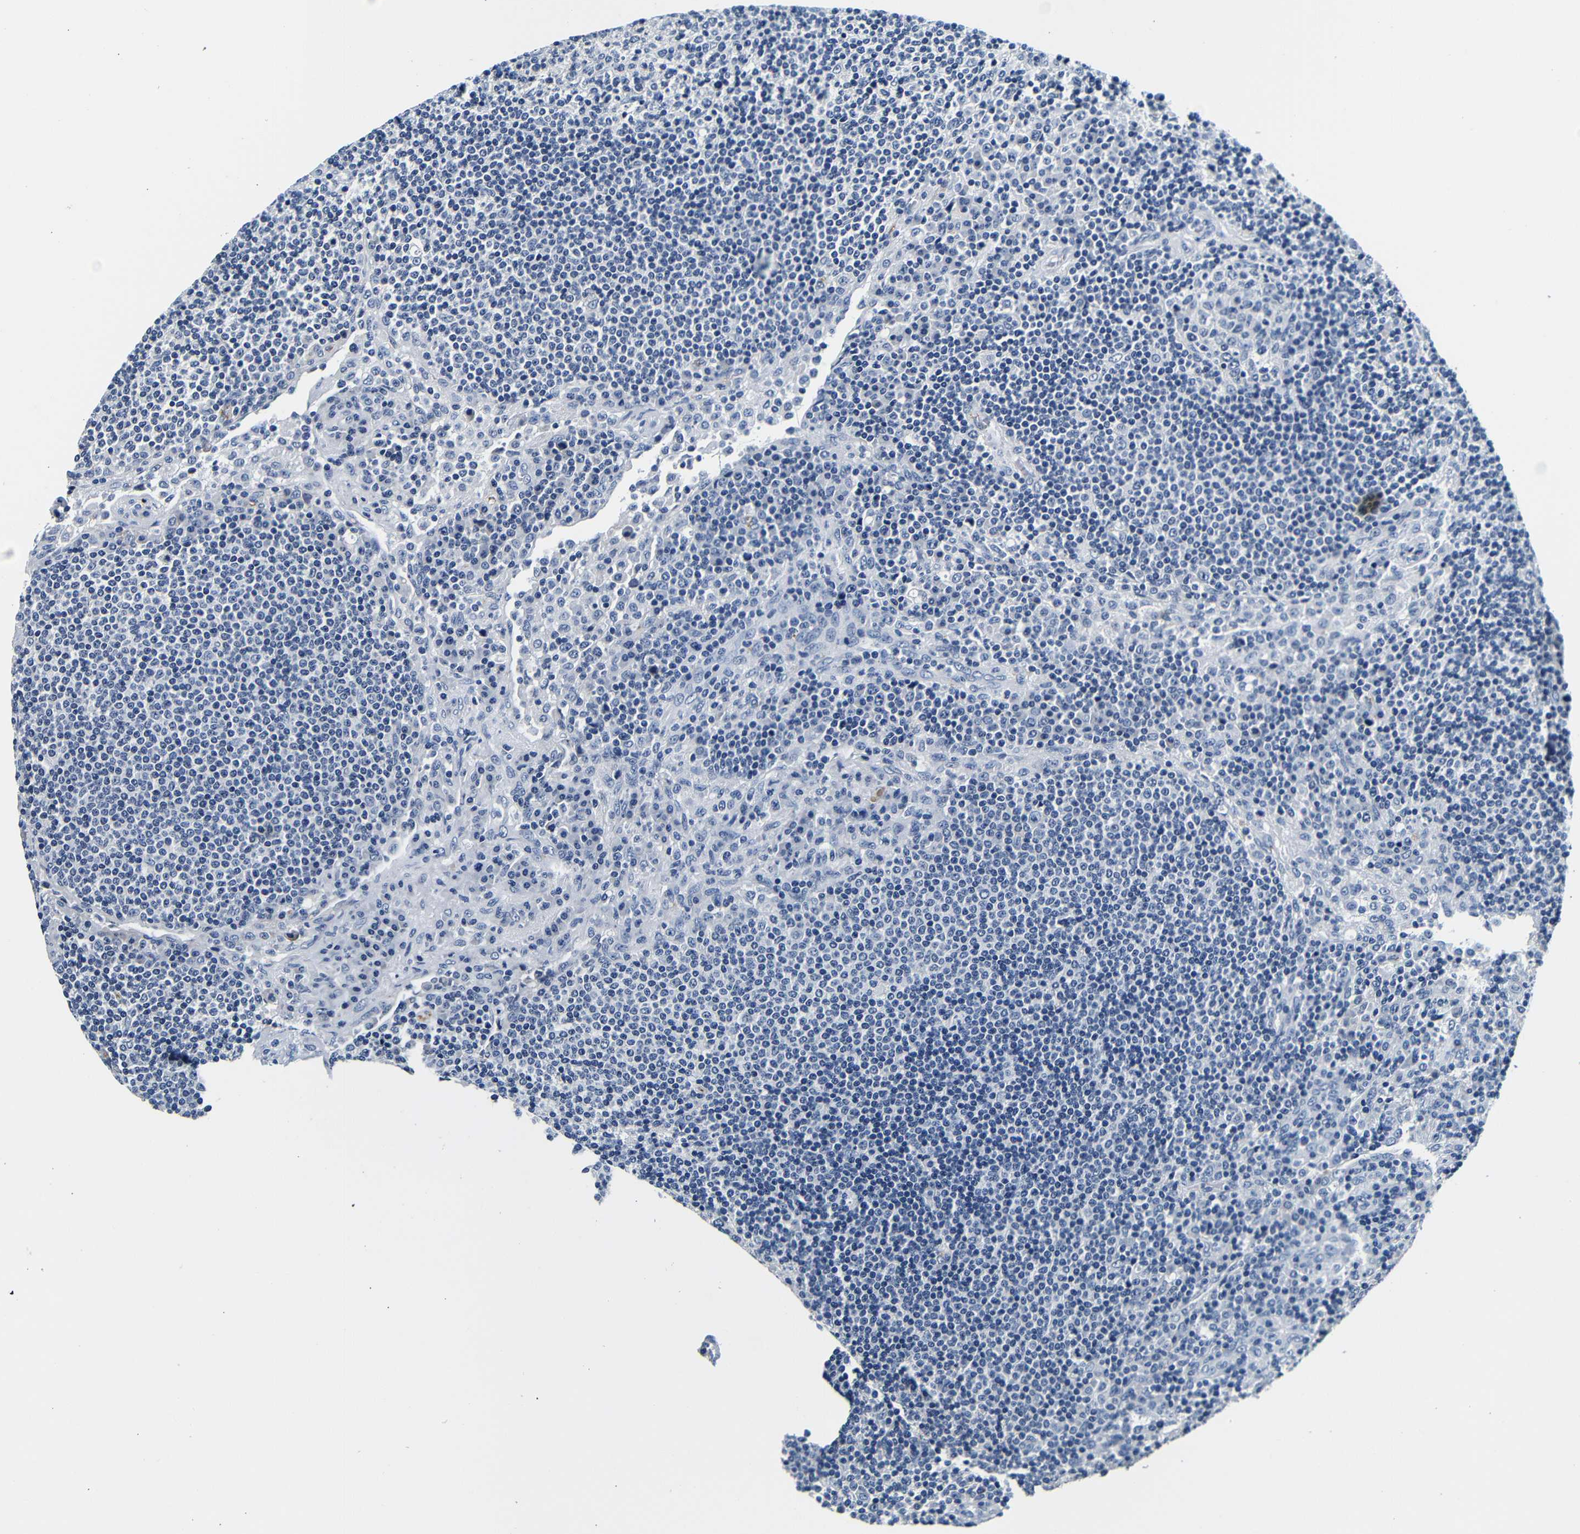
{"staining": {"intensity": "negative", "quantity": "none", "location": "none"}, "tissue": "lymph node", "cell_type": "Germinal center cells", "image_type": "normal", "snomed": [{"axis": "morphology", "description": "Normal tissue, NOS"}, {"axis": "topography", "description": "Lymph node"}], "caption": "Protein analysis of benign lymph node exhibits no significant expression in germinal center cells. (DAB IHC visualized using brightfield microscopy, high magnification).", "gene": "GP1BA", "patient": {"sex": "female", "age": 53}}